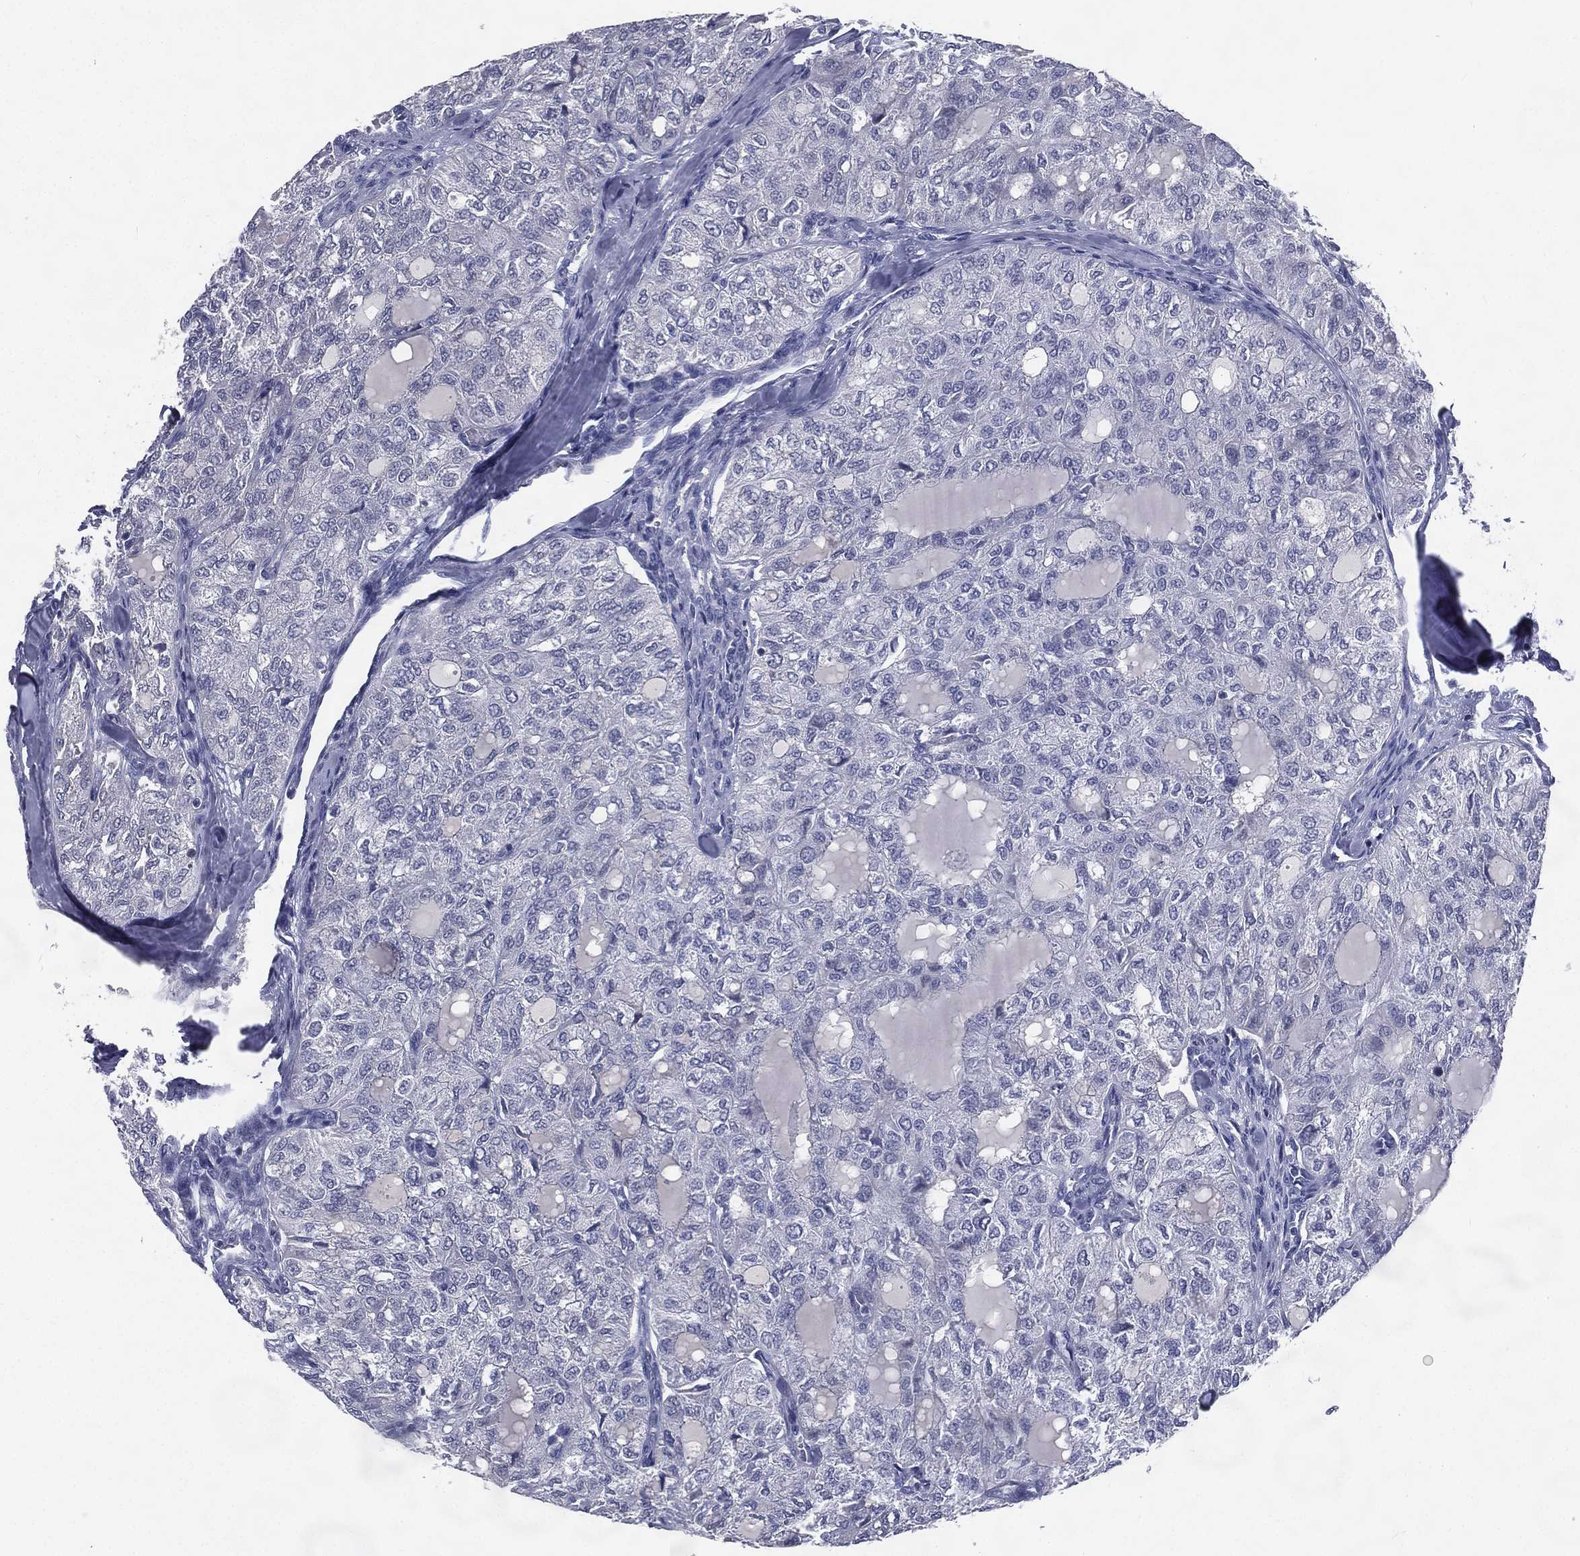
{"staining": {"intensity": "negative", "quantity": "none", "location": "none"}, "tissue": "thyroid cancer", "cell_type": "Tumor cells", "image_type": "cancer", "snomed": [{"axis": "morphology", "description": "Follicular adenoma carcinoma, NOS"}, {"axis": "topography", "description": "Thyroid gland"}], "caption": "Thyroid follicular adenoma carcinoma stained for a protein using IHC exhibits no staining tumor cells.", "gene": "IFT27", "patient": {"sex": "male", "age": 75}}